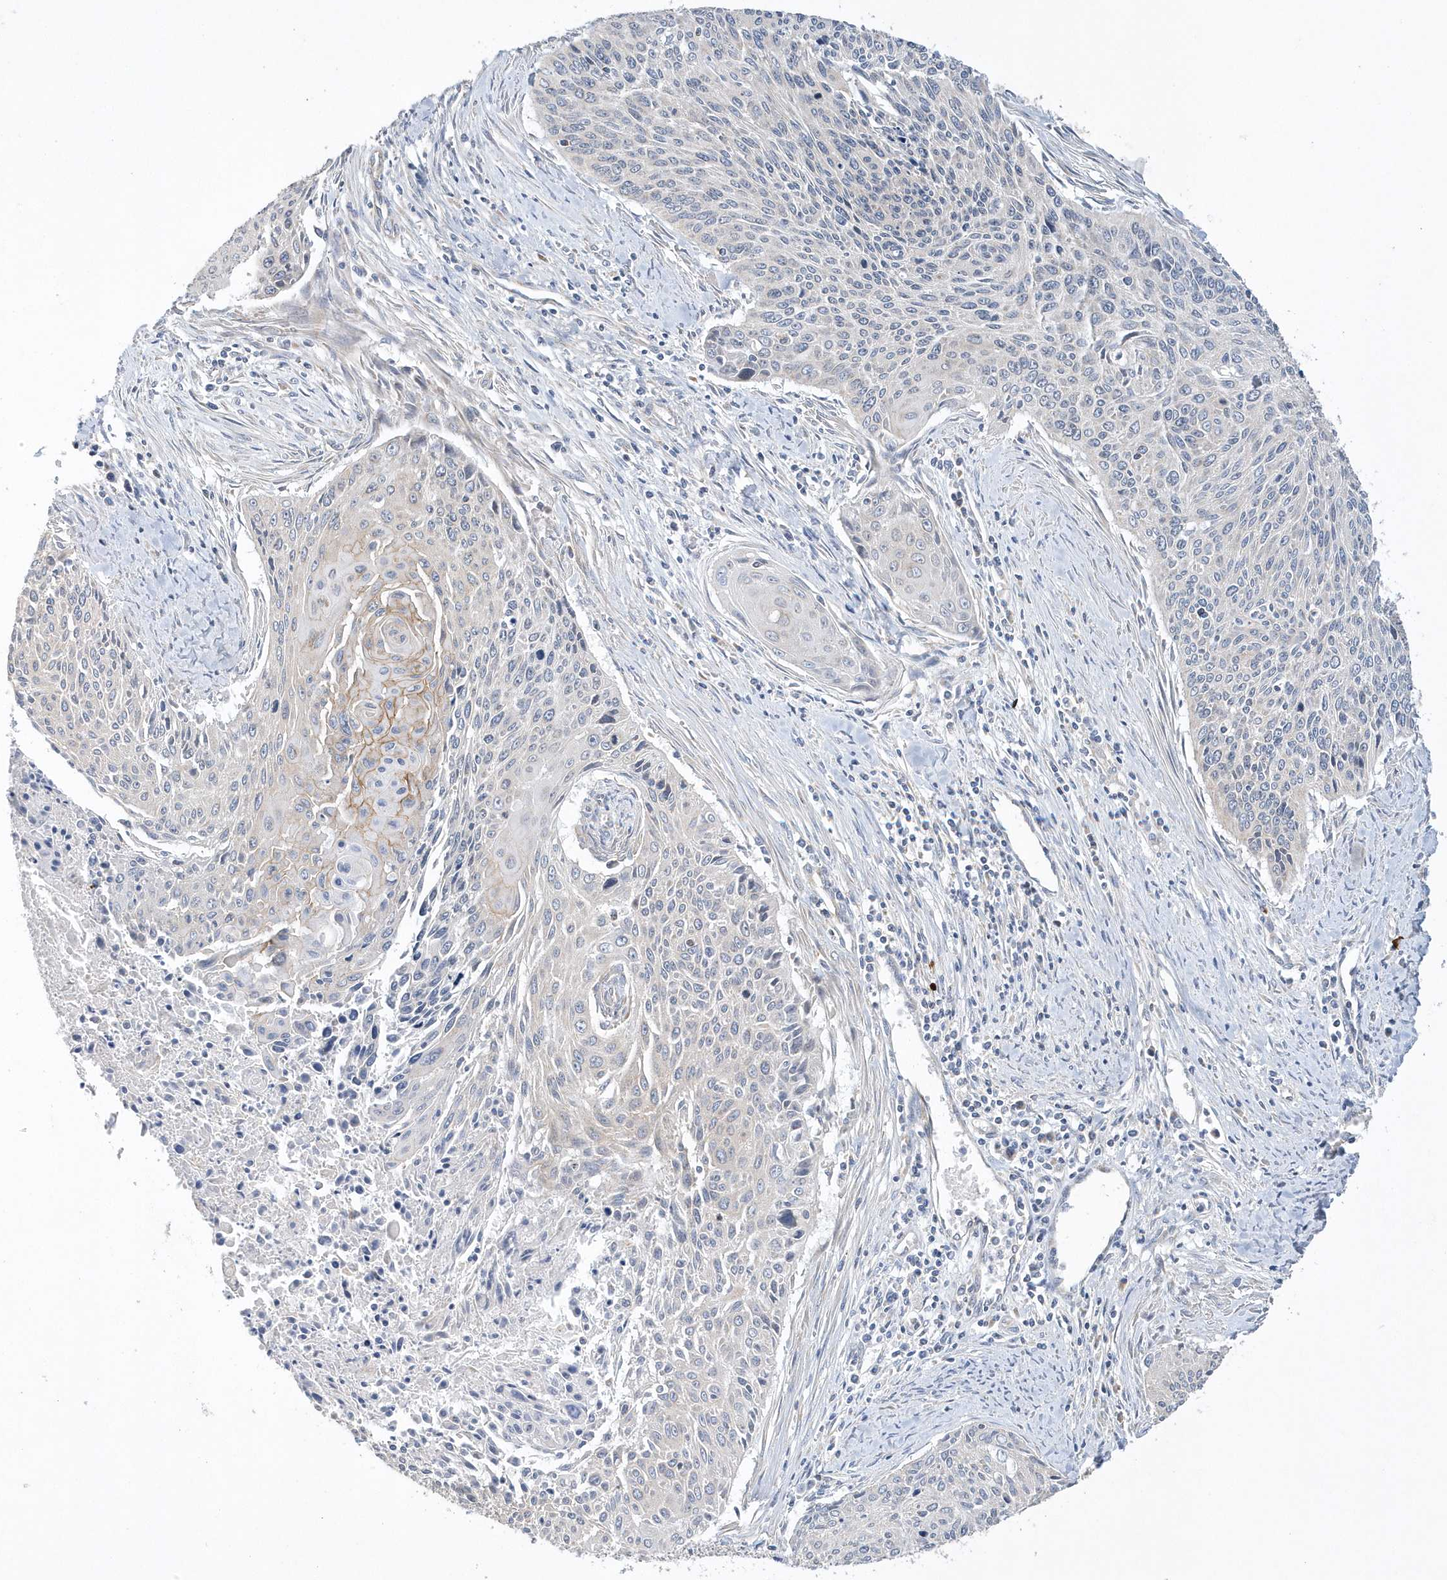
{"staining": {"intensity": "moderate", "quantity": "<25%", "location": "cytoplasmic/membranous"}, "tissue": "cervical cancer", "cell_type": "Tumor cells", "image_type": "cancer", "snomed": [{"axis": "morphology", "description": "Squamous cell carcinoma, NOS"}, {"axis": "topography", "description": "Cervix"}], "caption": "Approximately <25% of tumor cells in cervical cancer reveal moderate cytoplasmic/membranous protein staining as visualized by brown immunohistochemical staining.", "gene": "SPATA5", "patient": {"sex": "female", "age": 55}}